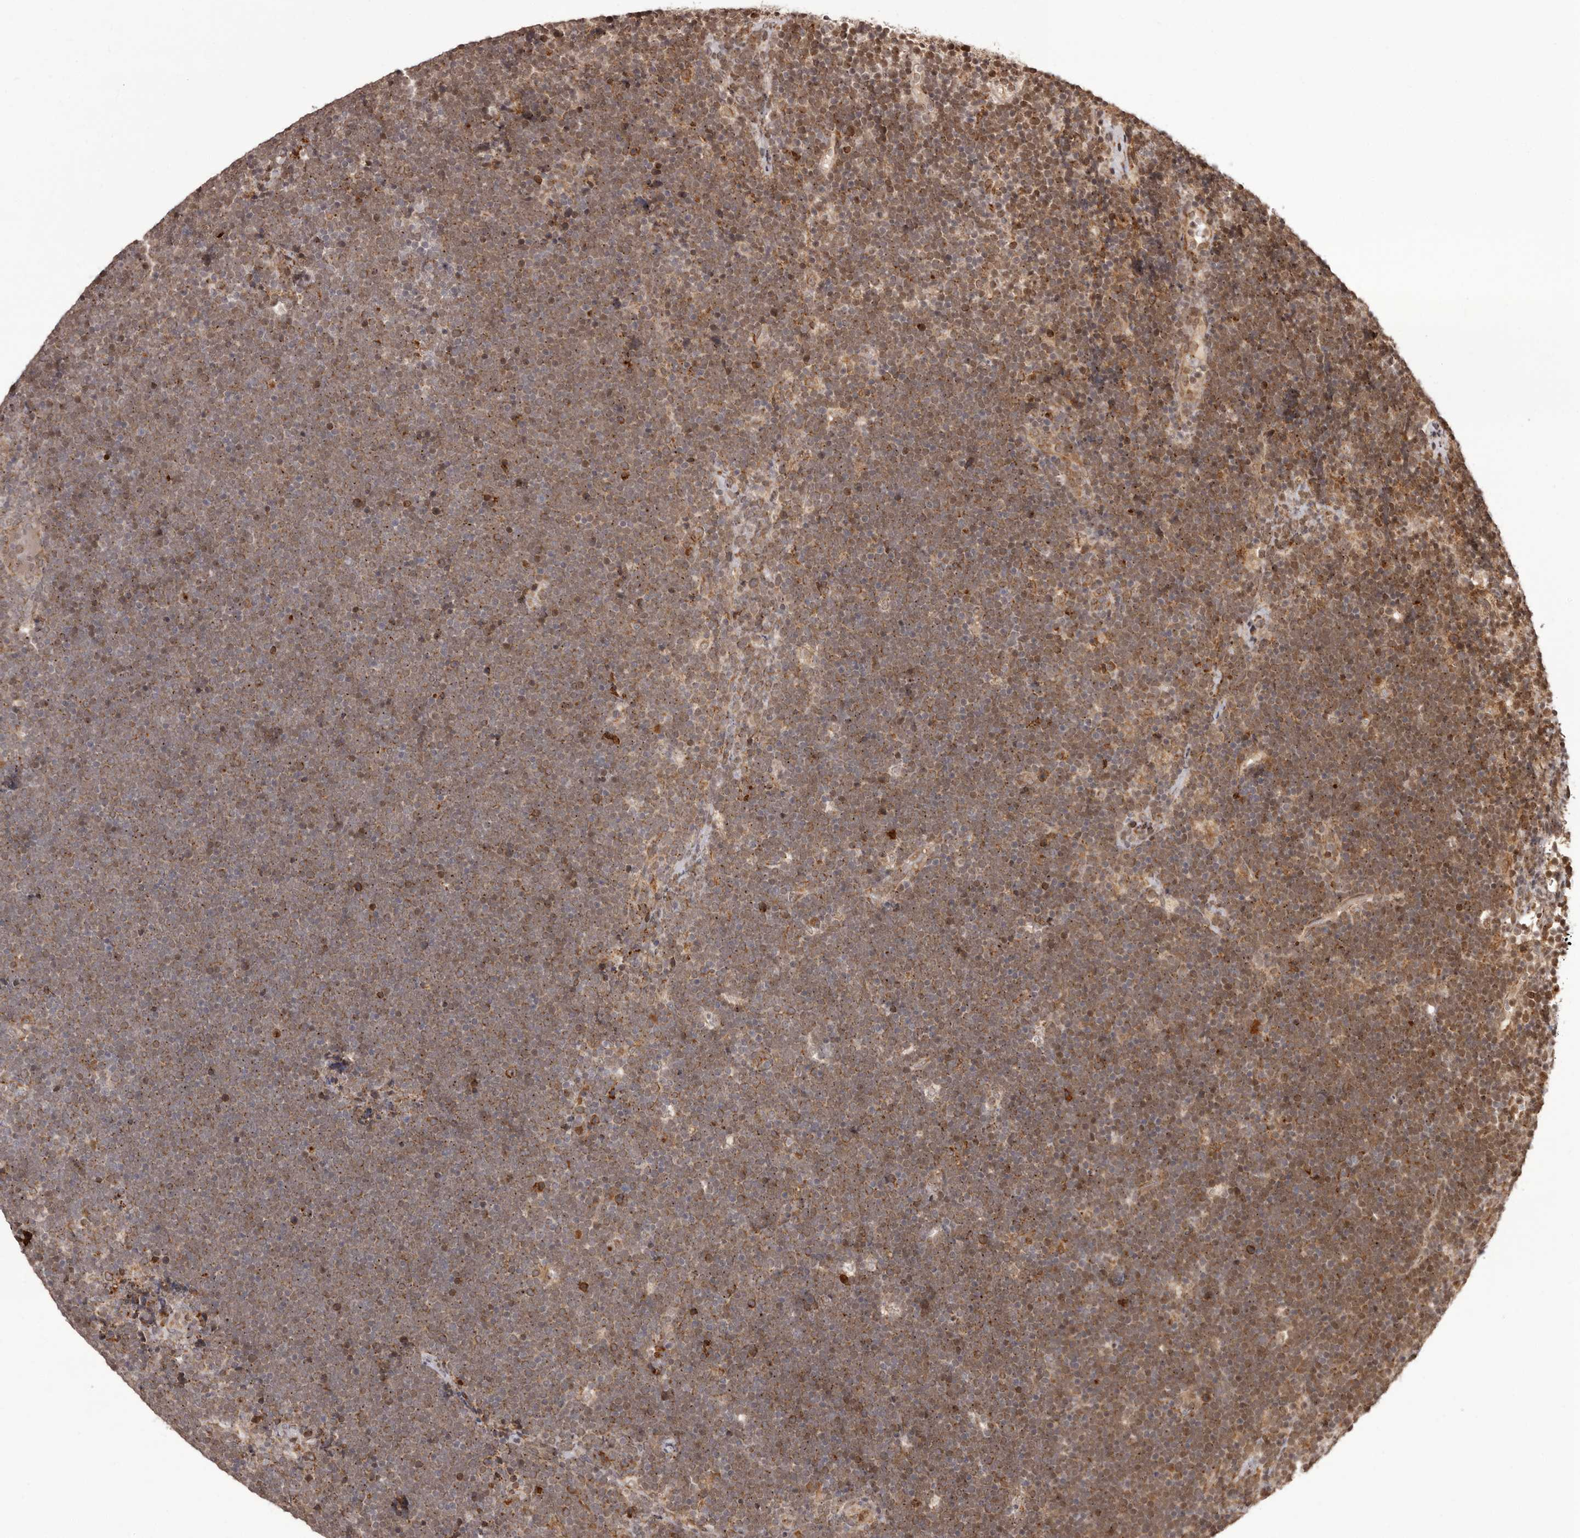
{"staining": {"intensity": "moderate", "quantity": ">75%", "location": "cytoplasmic/membranous,nuclear"}, "tissue": "lymphoma", "cell_type": "Tumor cells", "image_type": "cancer", "snomed": [{"axis": "morphology", "description": "Malignant lymphoma, non-Hodgkin's type, High grade"}, {"axis": "topography", "description": "Lymph node"}], "caption": "High-grade malignant lymphoma, non-Hodgkin's type stained with a protein marker exhibits moderate staining in tumor cells.", "gene": "IL32", "patient": {"sex": "male", "age": 13}}